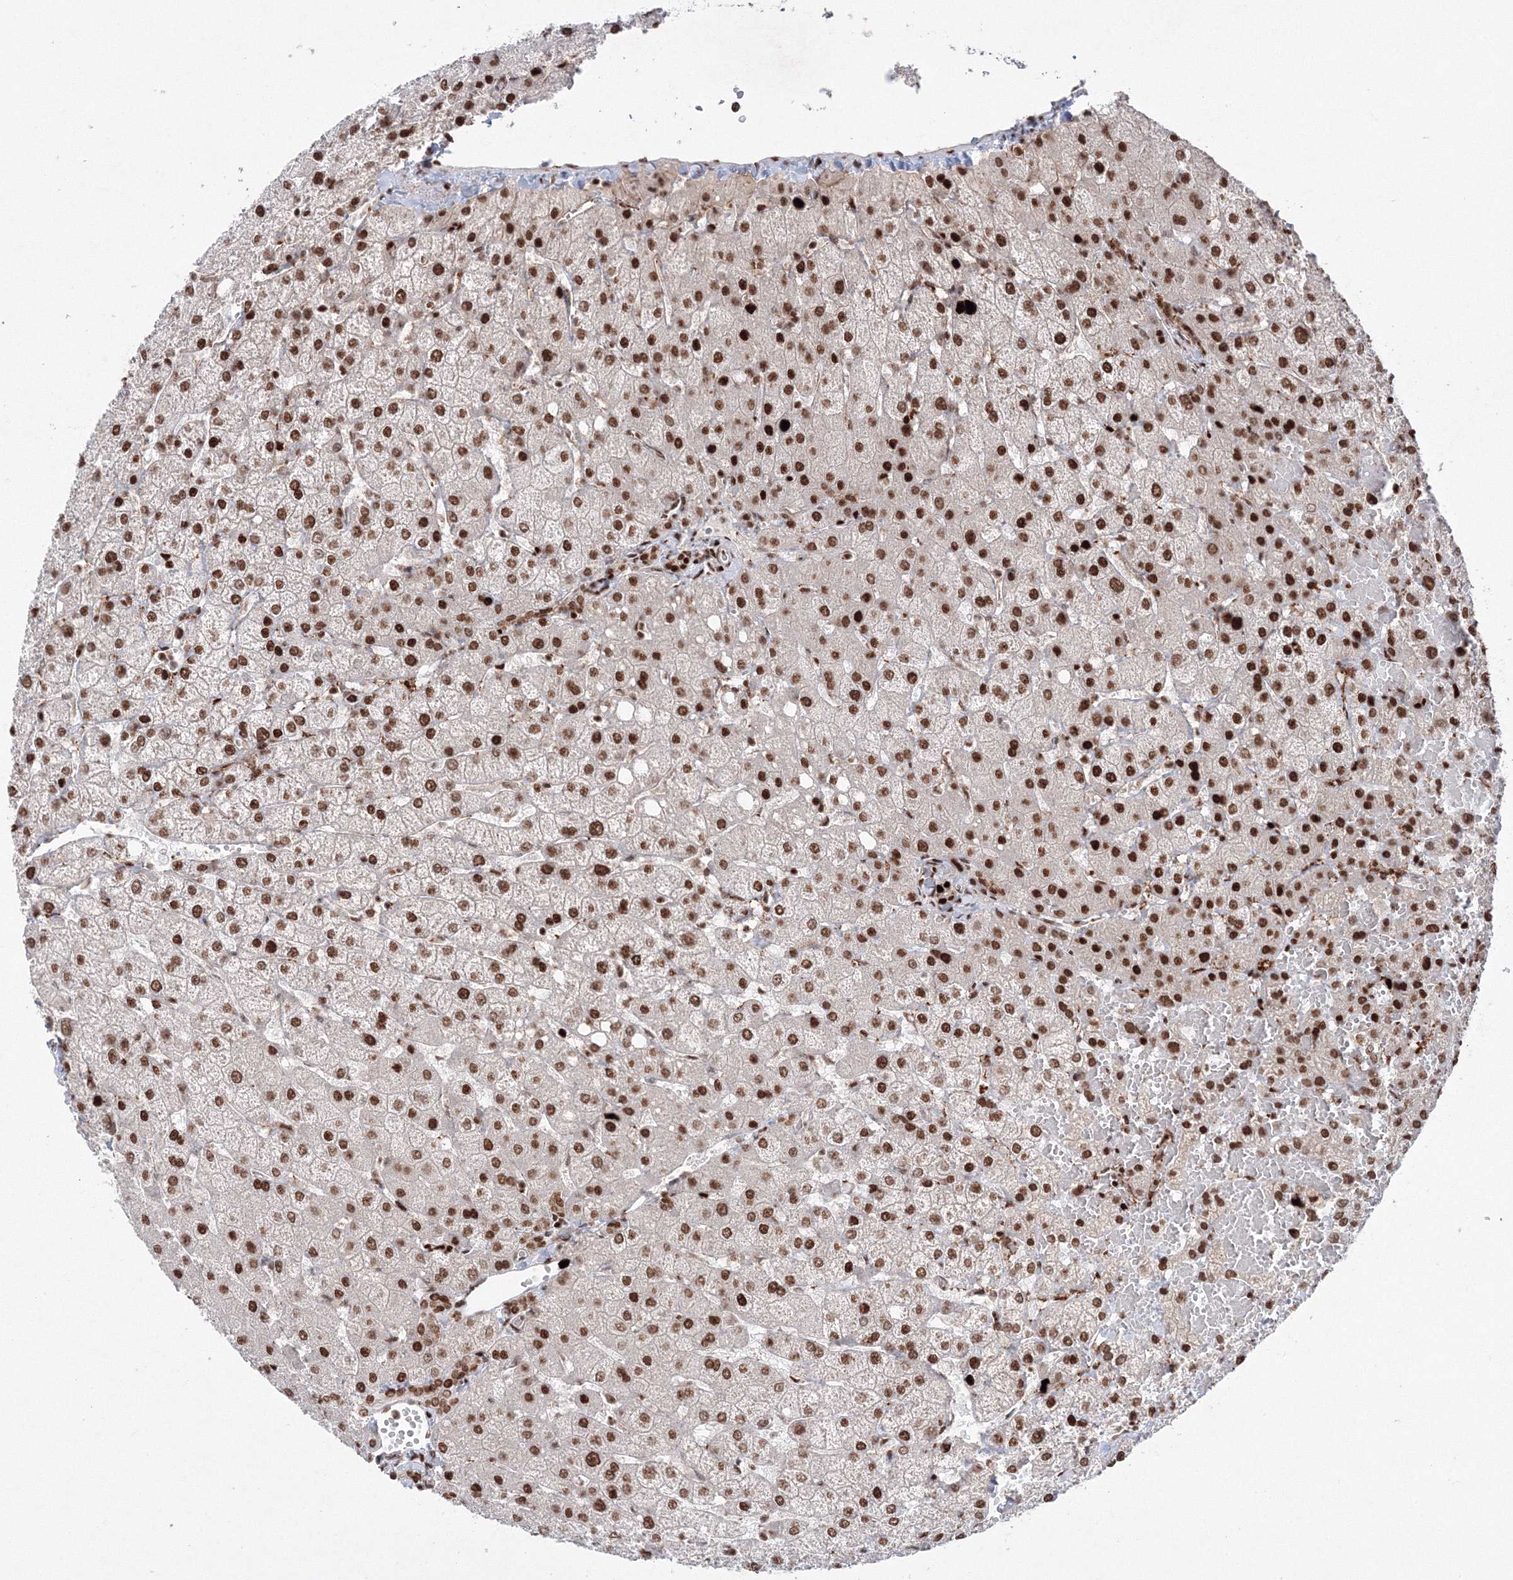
{"staining": {"intensity": "moderate", "quantity": ">75%", "location": "nuclear"}, "tissue": "liver", "cell_type": "Cholangiocytes", "image_type": "normal", "snomed": [{"axis": "morphology", "description": "Normal tissue, NOS"}, {"axis": "topography", "description": "Liver"}], "caption": "Immunohistochemistry micrograph of normal human liver stained for a protein (brown), which displays medium levels of moderate nuclear staining in about >75% of cholangiocytes.", "gene": "LIG1", "patient": {"sex": "female", "age": 54}}